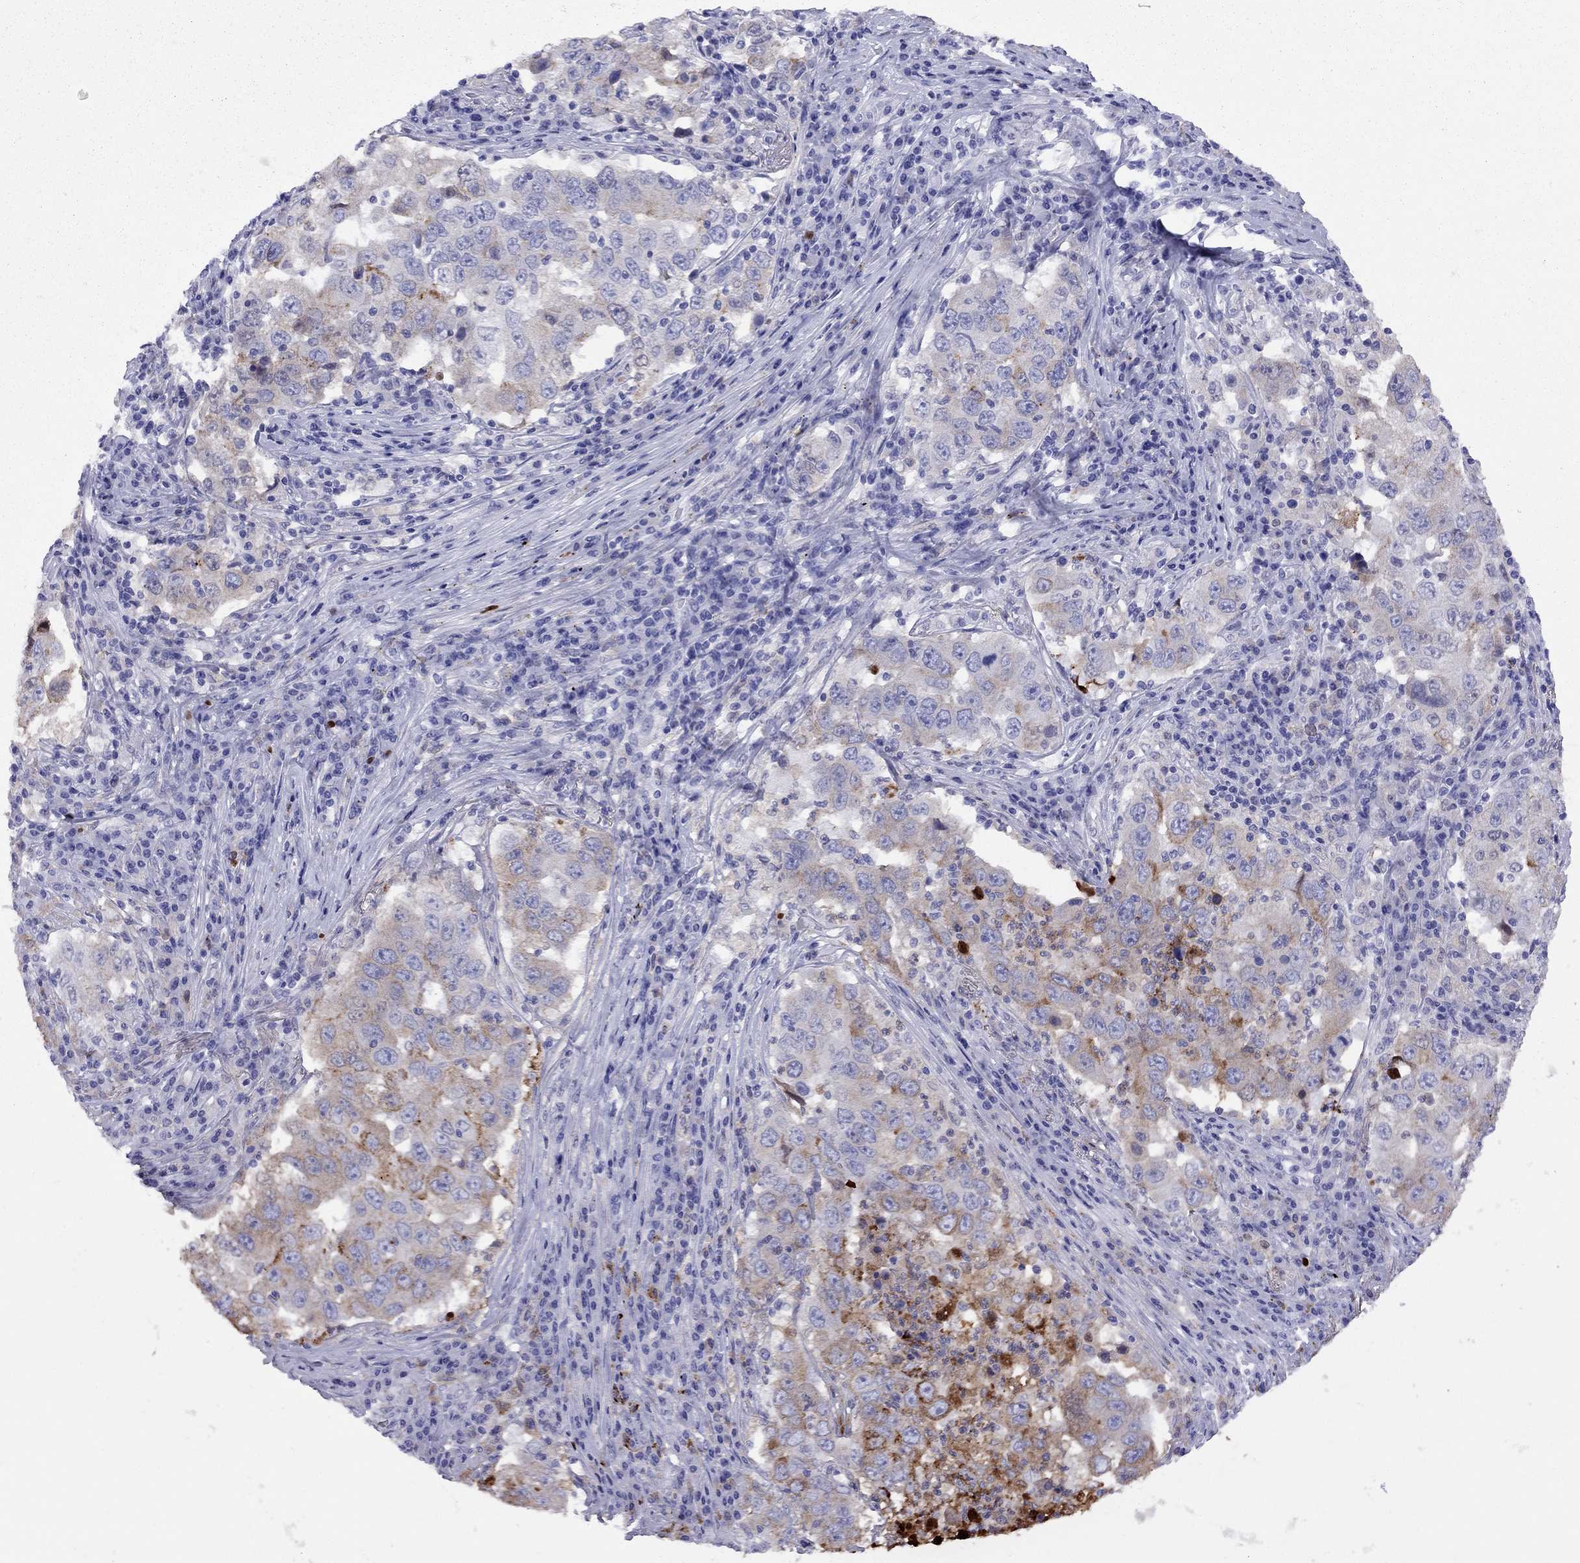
{"staining": {"intensity": "moderate", "quantity": "25%-75%", "location": "cytoplasmic/membranous"}, "tissue": "lung cancer", "cell_type": "Tumor cells", "image_type": "cancer", "snomed": [{"axis": "morphology", "description": "Adenocarcinoma, NOS"}, {"axis": "topography", "description": "Lung"}], "caption": "The micrograph displays staining of lung adenocarcinoma, revealing moderate cytoplasmic/membranous protein staining (brown color) within tumor cells.", "gene": "SERPINA3", "patient": {"sex": "male", "age": 73}}